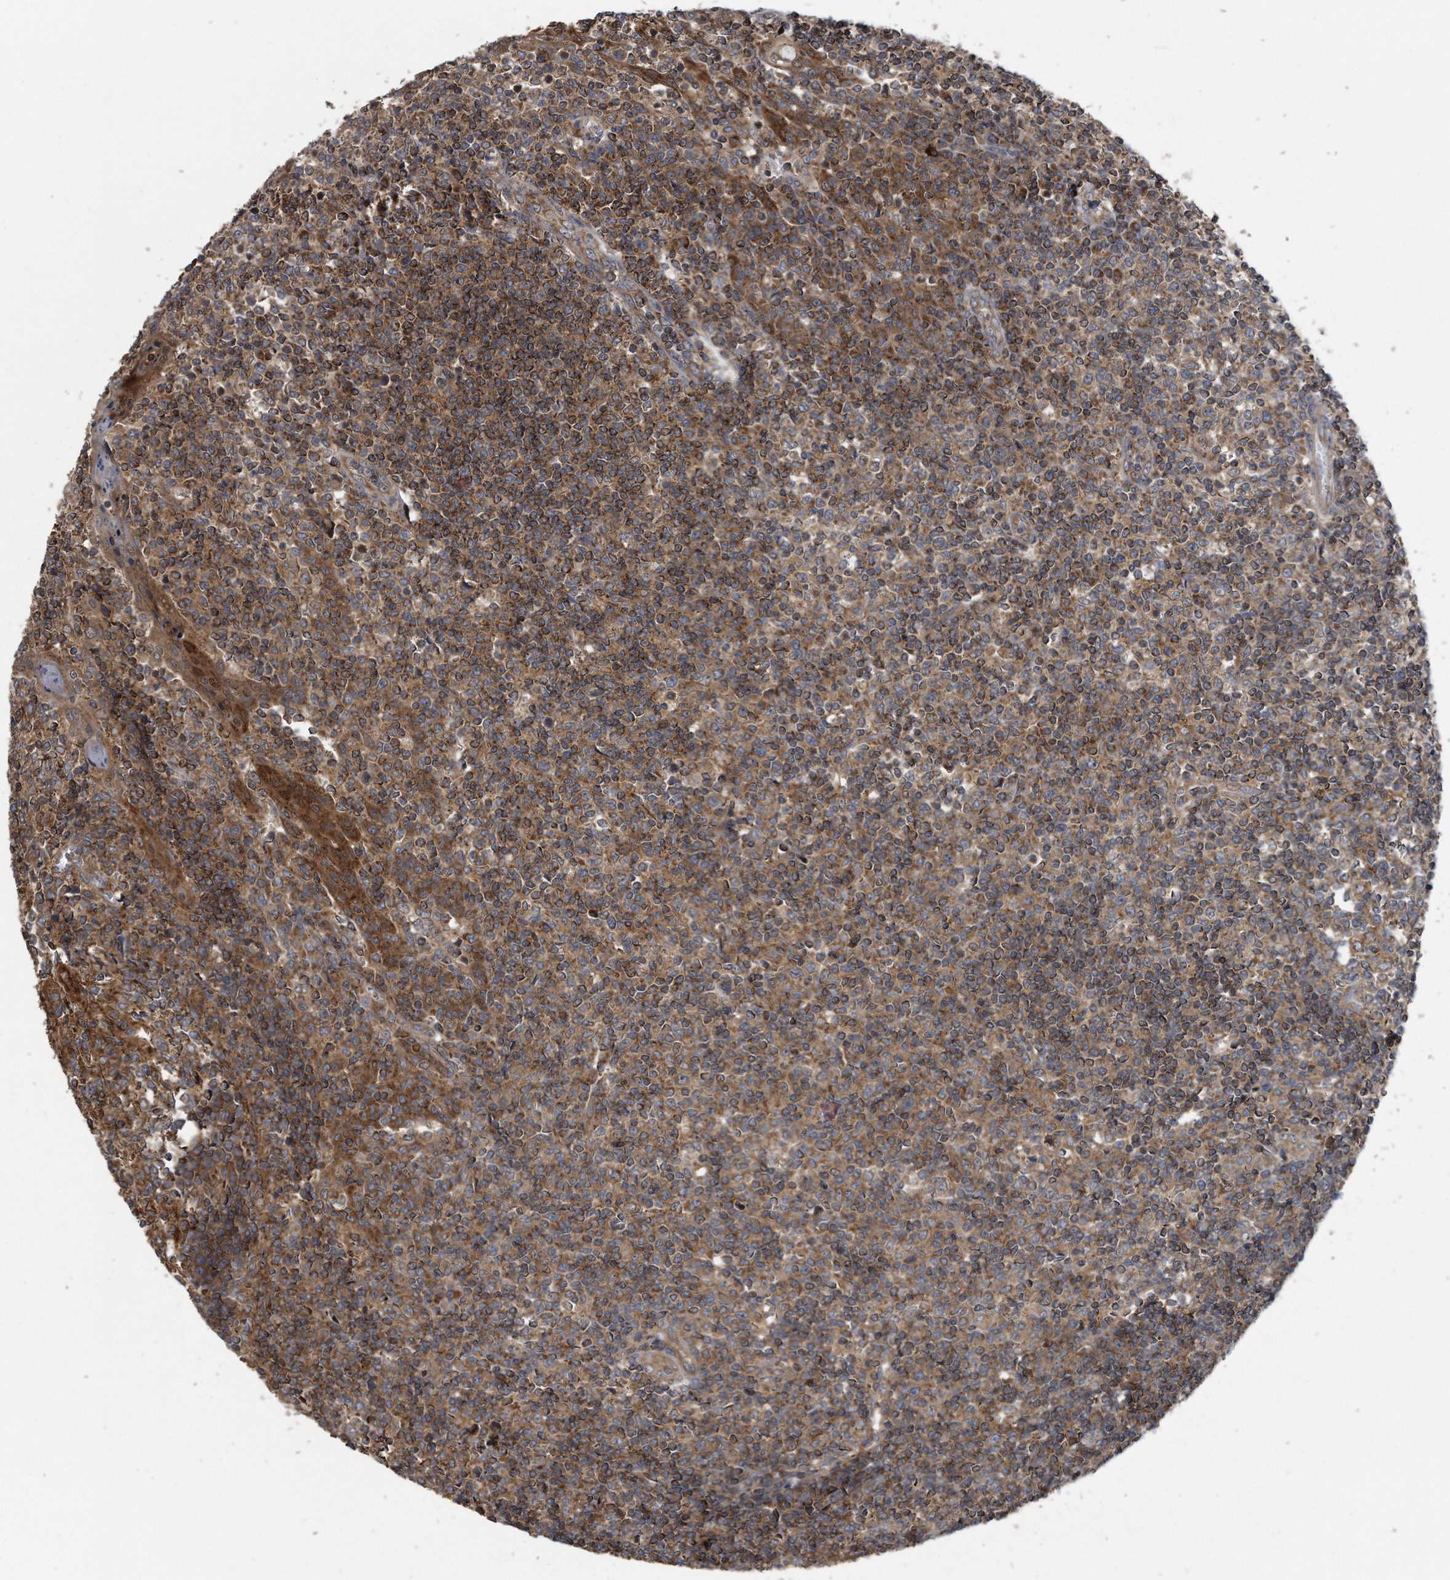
{"staining": {"intensity": "strong", "quantity": ">75%", "location": "cytoplasmic/membranous"}, "tissue": "tonsil", "cell_type": "Germinal center cells", "image_type": "normal", "snomed": [{"axis": "morphology", "description": "Normal tissue, NOS"}, {"axis": "topography", "description": "Tonsil"}], "caption": "Protein staining of unremarkable tonsil exhibits strong cytoplasmic/membranous positivity in about >75% of germinal center cells. (Stains: DAB (3,3'-diaminobenzidine) in brown, nuclei in blue, Microscopy: brightfield microscopy at high magnification).", "gene": "ALPK2", "patient": {"sex": "female", "age": 19}}